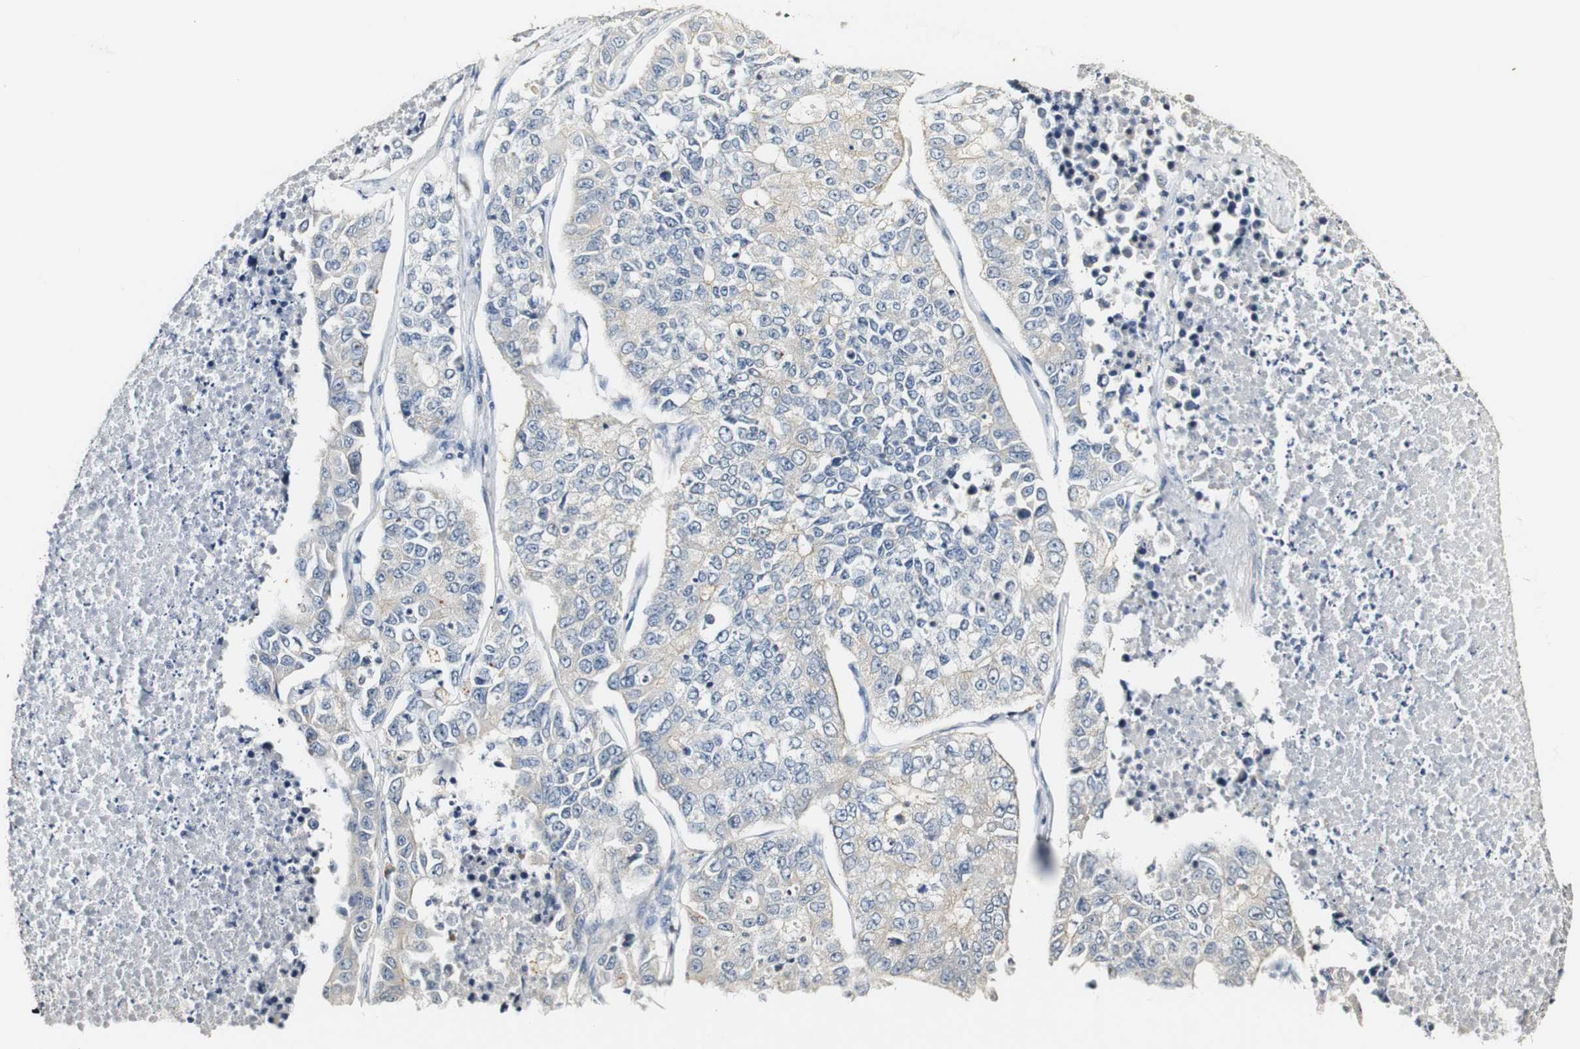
{"staining": {"intensity": "weak", "quantity": "<25%", "location": "cytoplasmic/membranous"}, "tissue": "lung cancer", "cell_type": "Tumor cells", "image_type": "cancer", "snomed": [{"axis": "morphology", "description": "Adenocarcinoma, NOS"}, {"axis": "topography", "description": "Lung"}], "caption": "Micrograph shows no protein staining in tumor cells of lung adenocarcinoma tissue.", "gene": "SYT7", "patient": {"sex": "male", "age": 49}}